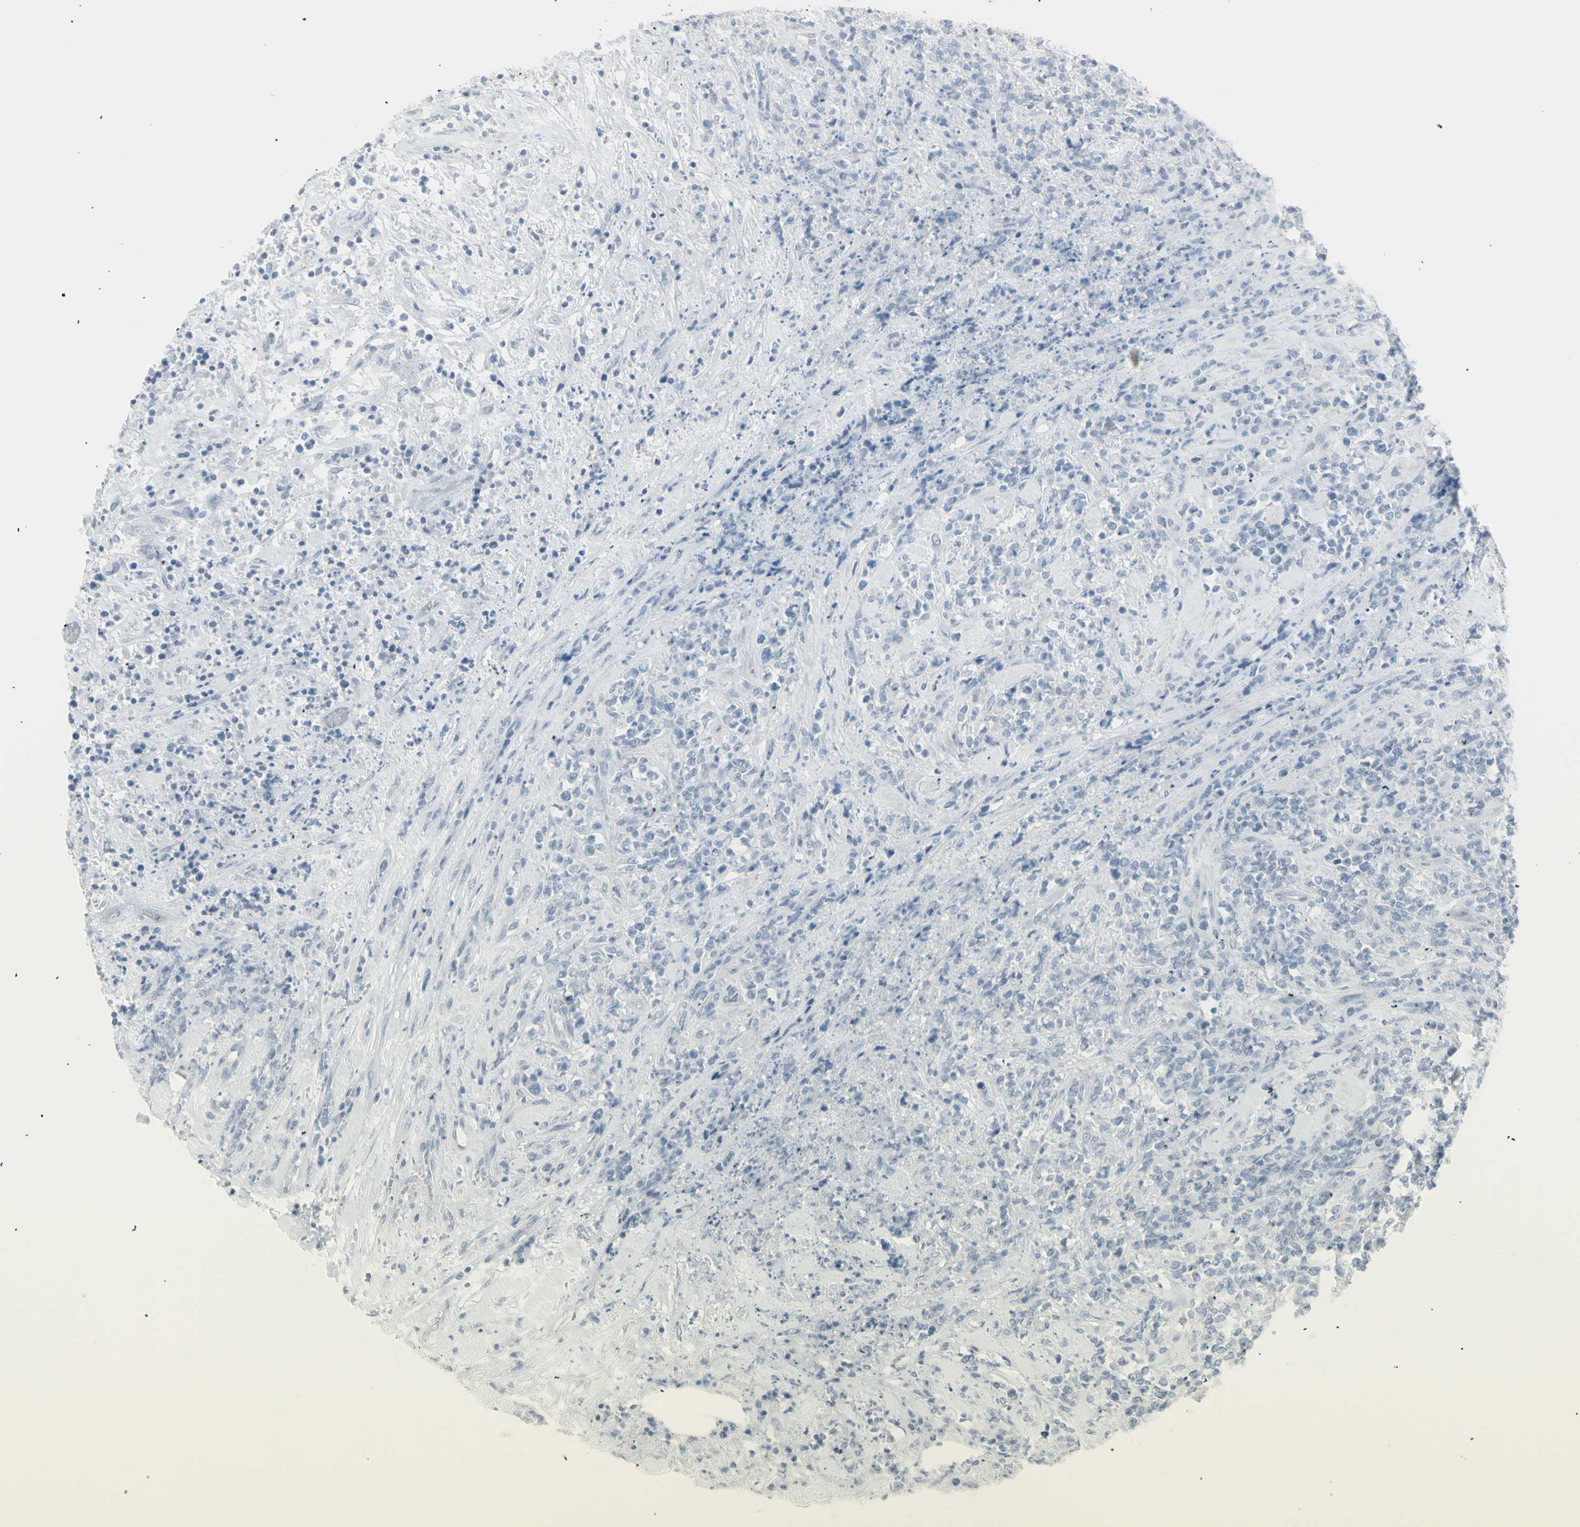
{"staining": {"intensity": "negative", "quantity": "none", "location": "none"}, "tissue": "lymphoma", "cell_type": "Tumor cells", "image_type": "cancer", "snomed": [{"axis": "morphology", "description": "Malignant lymphoma, non-Hodgkin's type, High grade"}, {"axis": "topography", "description": "Soft tissue"}], "caption": "The micrograph displays no significant staining in tumor cells of lymphoma.", "gene": "YBX2", "patient": {"sex": "male", "age": 18}}